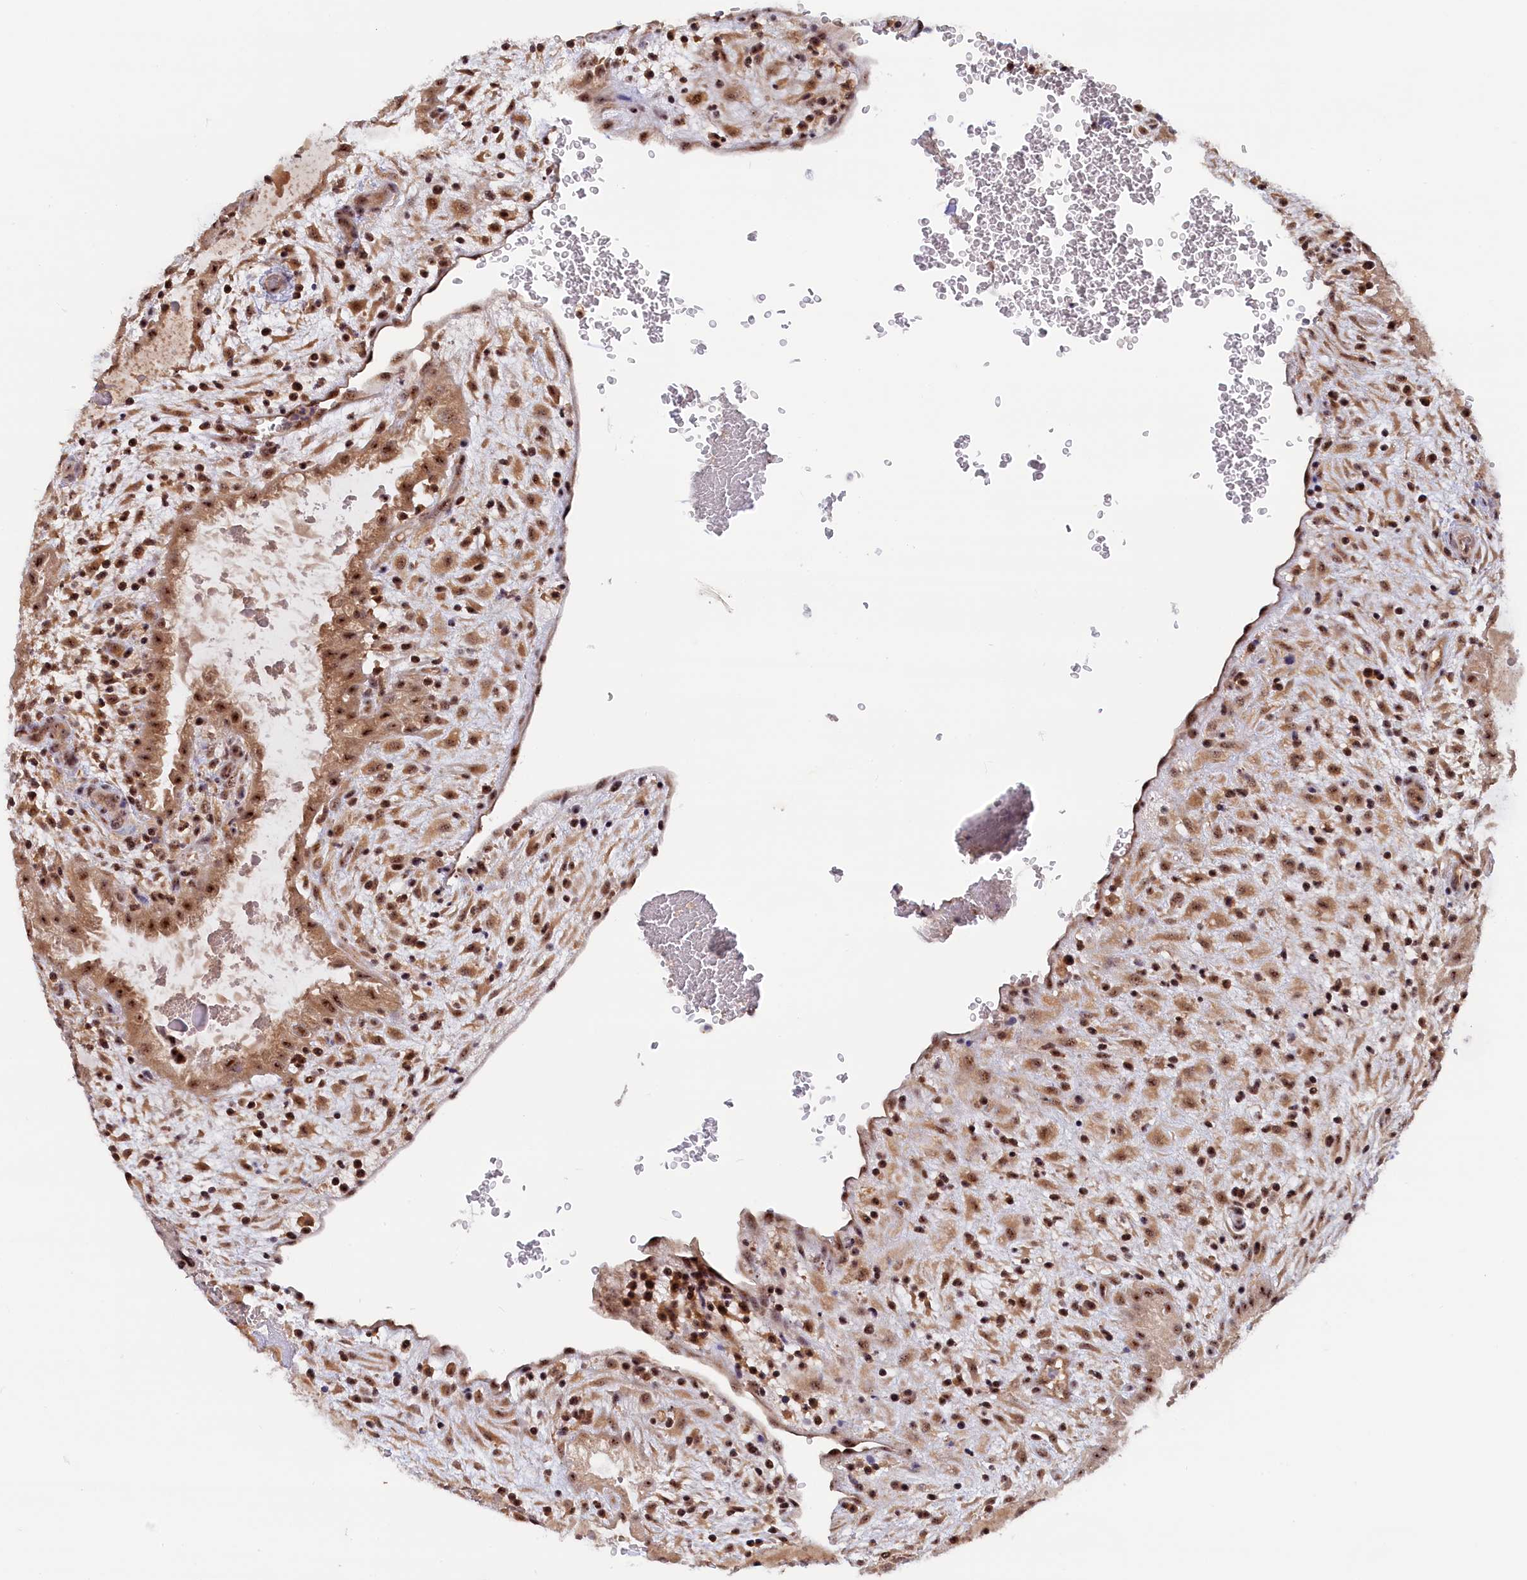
{"staining": {"intensity": "moderate", "quantity": ">75%", "location": "cytoplasmic/membranous,nuclear"}, "tissue": "placenta", "cell_type": "Decidual cells", "image_type": "normal", "snomed": [{"axis": "morphology", "description": "Normal tissue, NOS"}, {"axis": "topography", "description": "Placenta"}], "caption": "A high-resolution photomicrograph shows immunohistochemistry staining of normal placenta, which reveals moderate cytoplasmic/membranous,nuclear expression in about >75% of decidual cells.", "gene": "TAB1", "patient": {"sex": "female", "age": 35}}